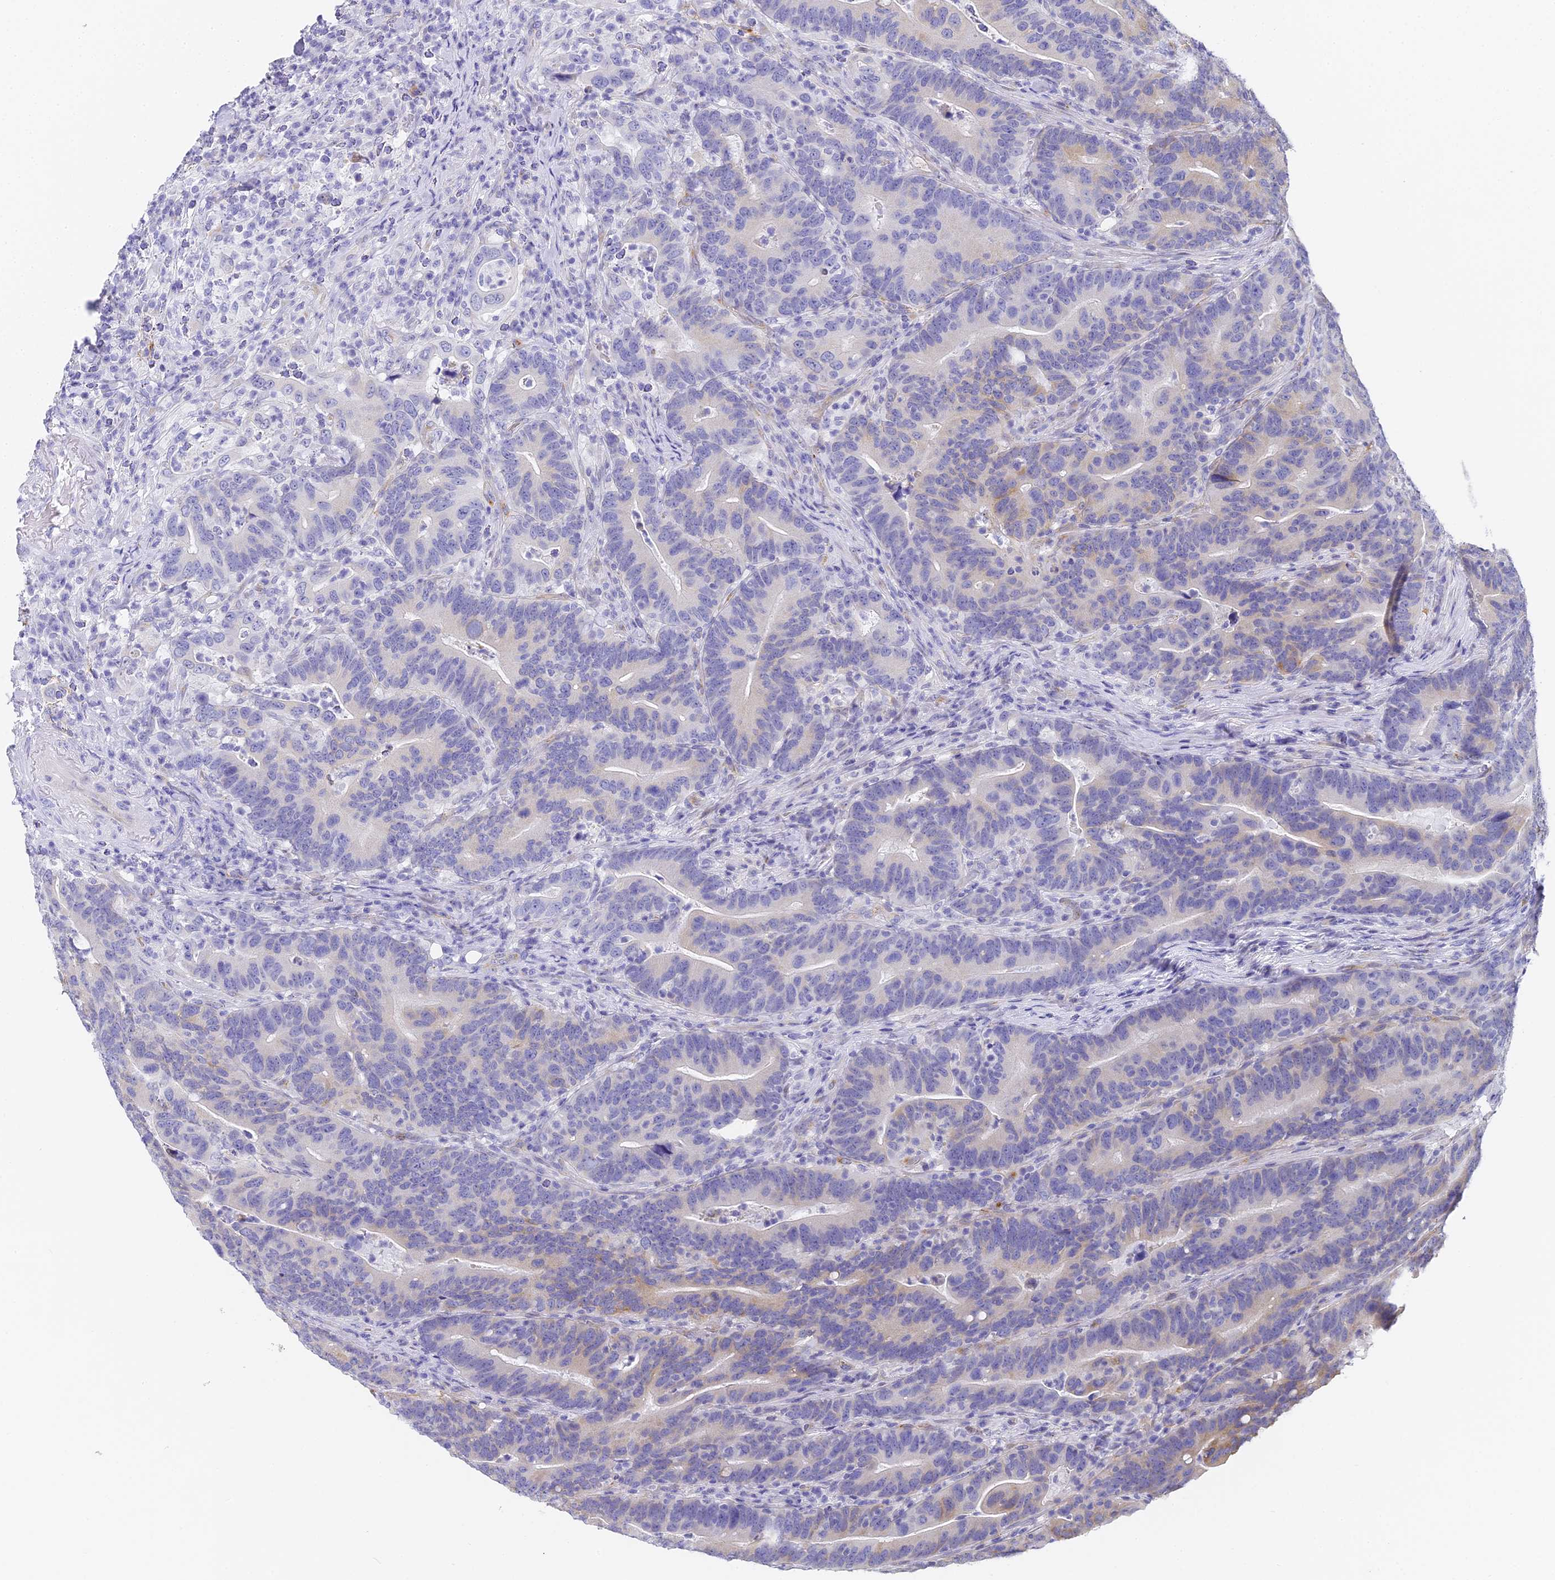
{"staining": {"intensity": "weak", "quantity": "<25%", "location": "cytoplasmic/membranous"}, "tissue": "colorectal cancer", "cell_type": "Tumor cells", "image_type": "cancer", "snomed": [{"axis": "morphology", "description": "Adenocarcinoma, NOS"}, {"axis": "topography", "description": "Colon"}], "caption": "This image is of colorectal adenocarcinoma stained with immunohistochemistry (IHC) to label a protein in brown with the nuclei are counter-stained blue. There is no expression in tumor cells. Nuclei are stained in blue.", "gene": "GJA1", "patient": {"sex": "female", "age": 66}}